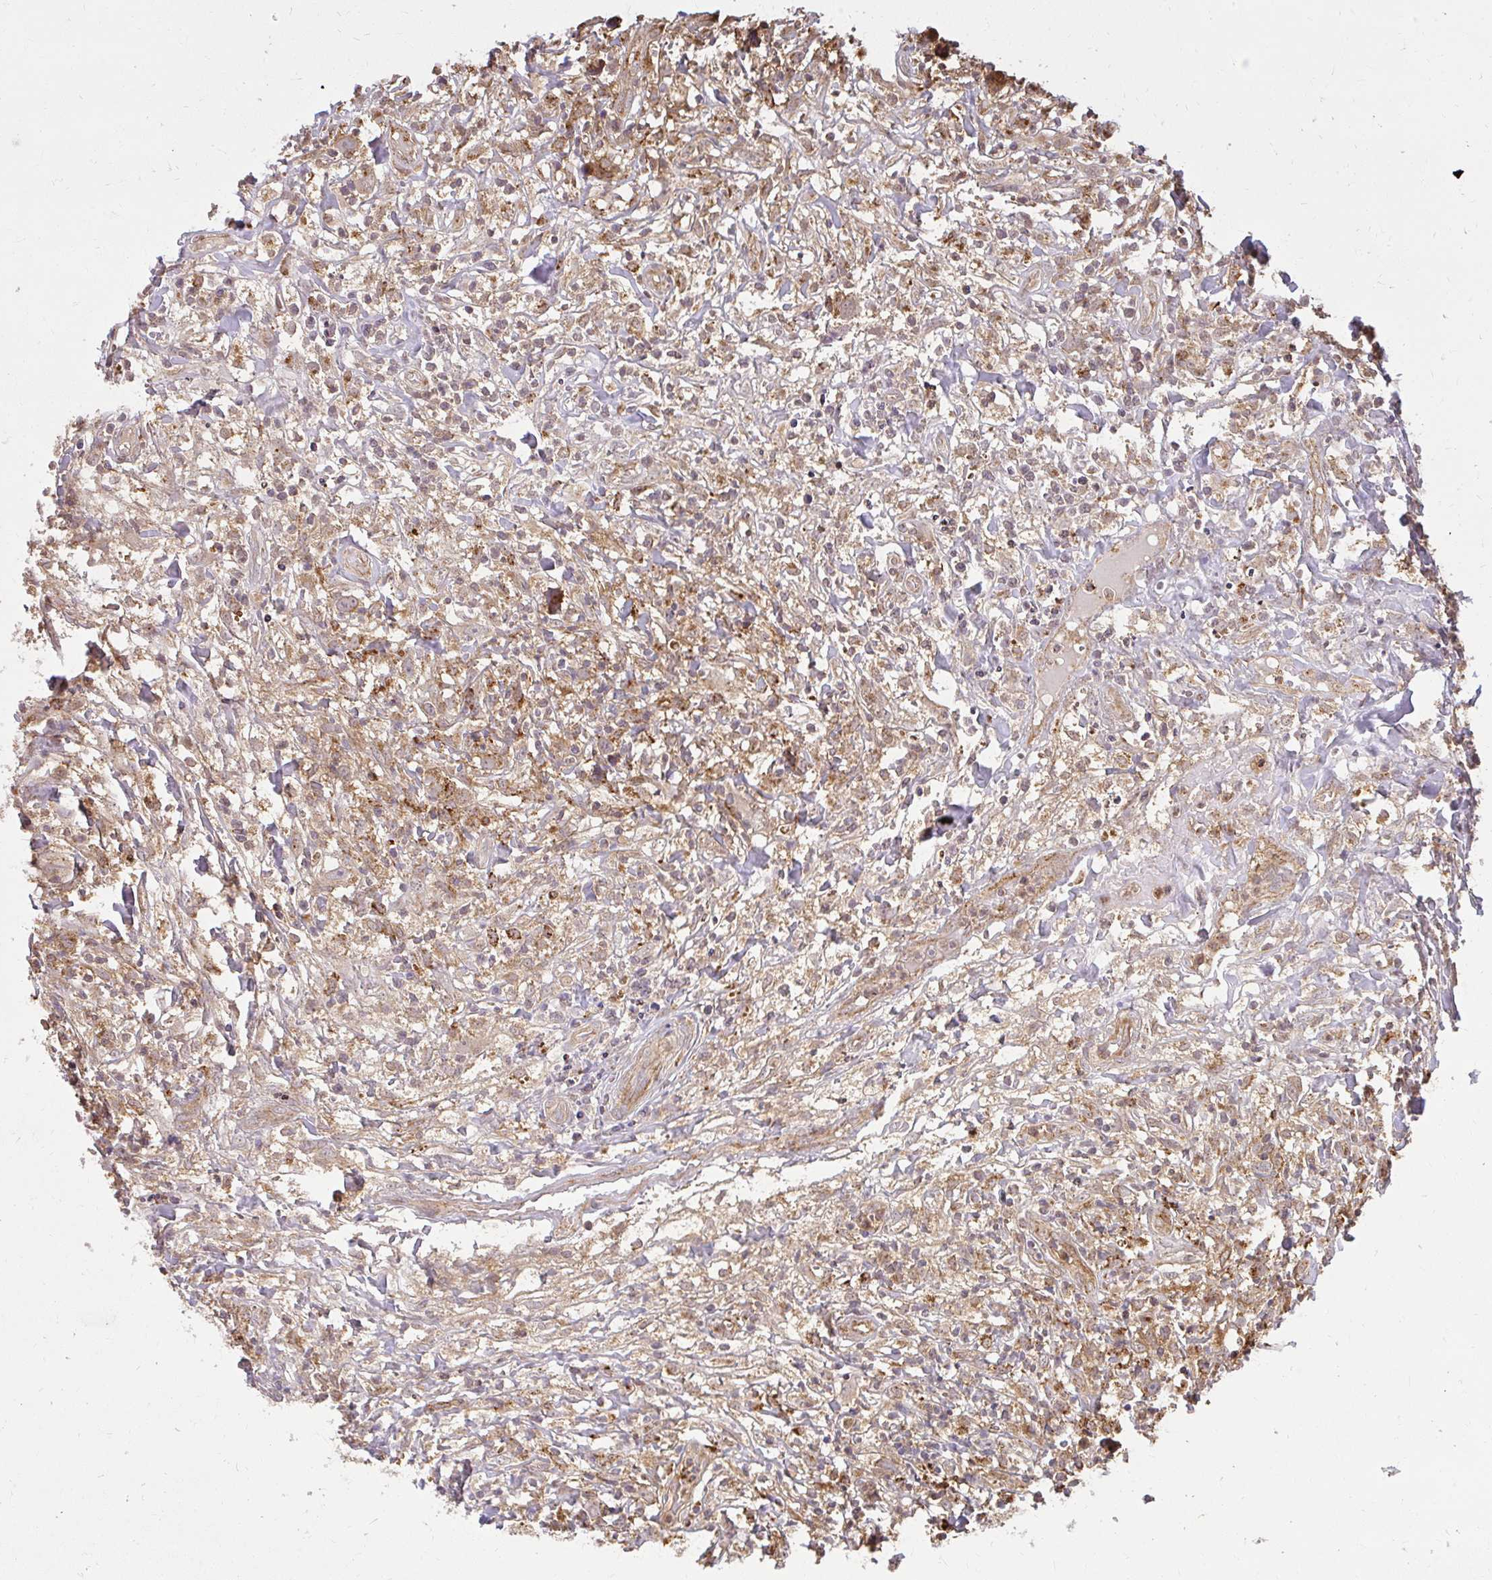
{"staining": {"intensity": "weak", "quantity": ">75%", "location": "cytoplasmic/membranous"}, "tissue": "lymphoma", "cell_type": "Tumor cells", "image_type": "cancer", "snomed": [{"axis": "morphology", "description": "Hodgkin's disease, NOS"}, {"axis": "topography", "description": "No Tissue"}], "caption": "There is low levels of weak cytoplasmic/membranous positivity in tumor cells of lymphoma, as demonstrated by immunohistochemical staining (brown color).", "gene": "GNS", "patient": {"sex": "female", "age": 21}}